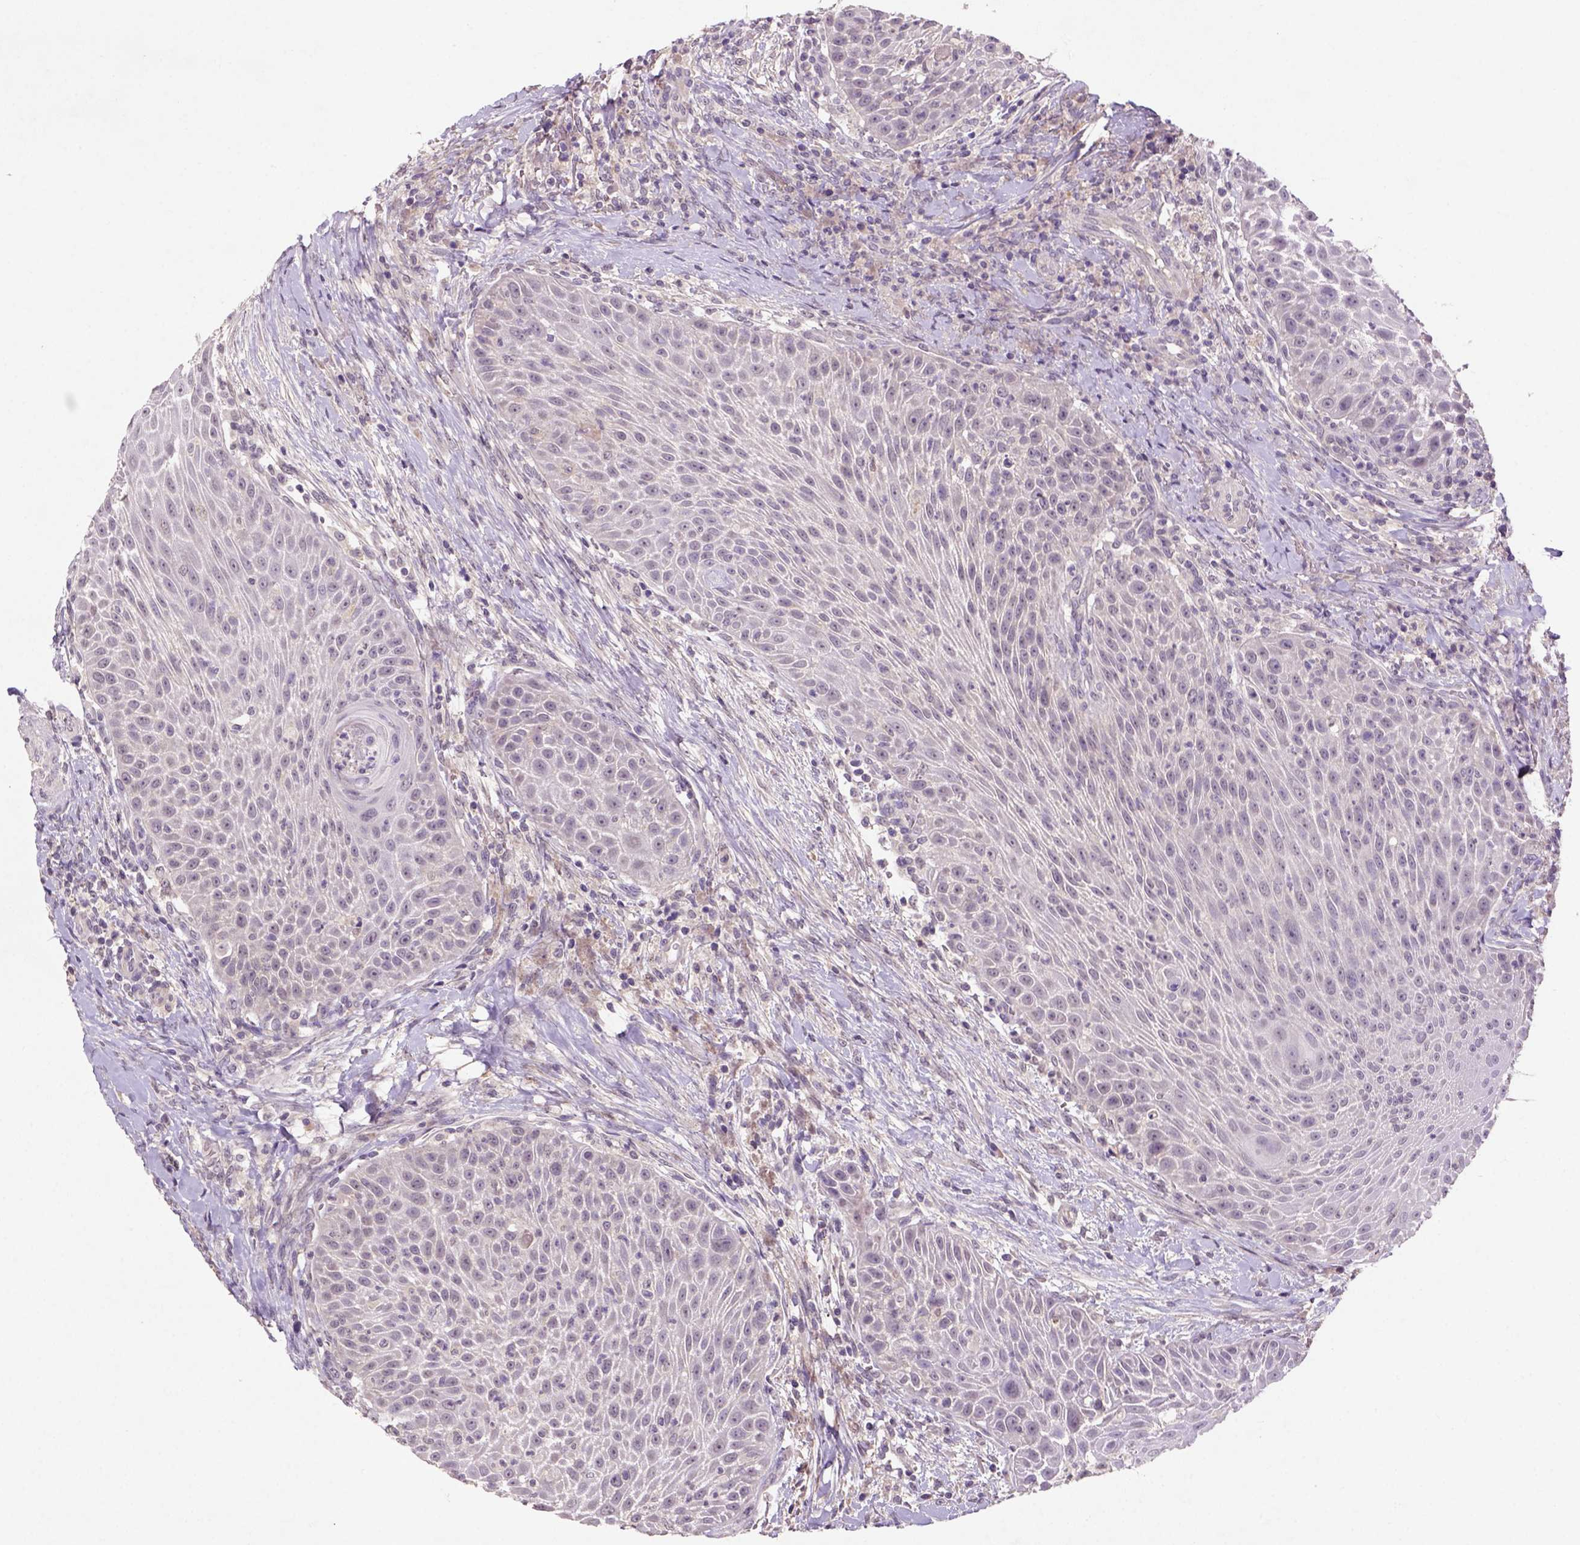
{"staining": {"intensity": "negative", "quantity": "none", "location": "none"}, "tissue": "head and neck cancer", "cell_type": "Tumor cells", "image_type": "cancer", "snomed": [{"axis": "morphology", "description": "Squamous cell carcinoma, NOS"}, {"axis": "topography", "description": "Head-Neck"}], "caption": "Image shows no significant protein staining in tumor cells of head and neck squamous cell carcinoma. (DAB immunohistochemistry, high magnification).", "gene": "NLGN2", "patient": {"sex": "male", "age": 69}}